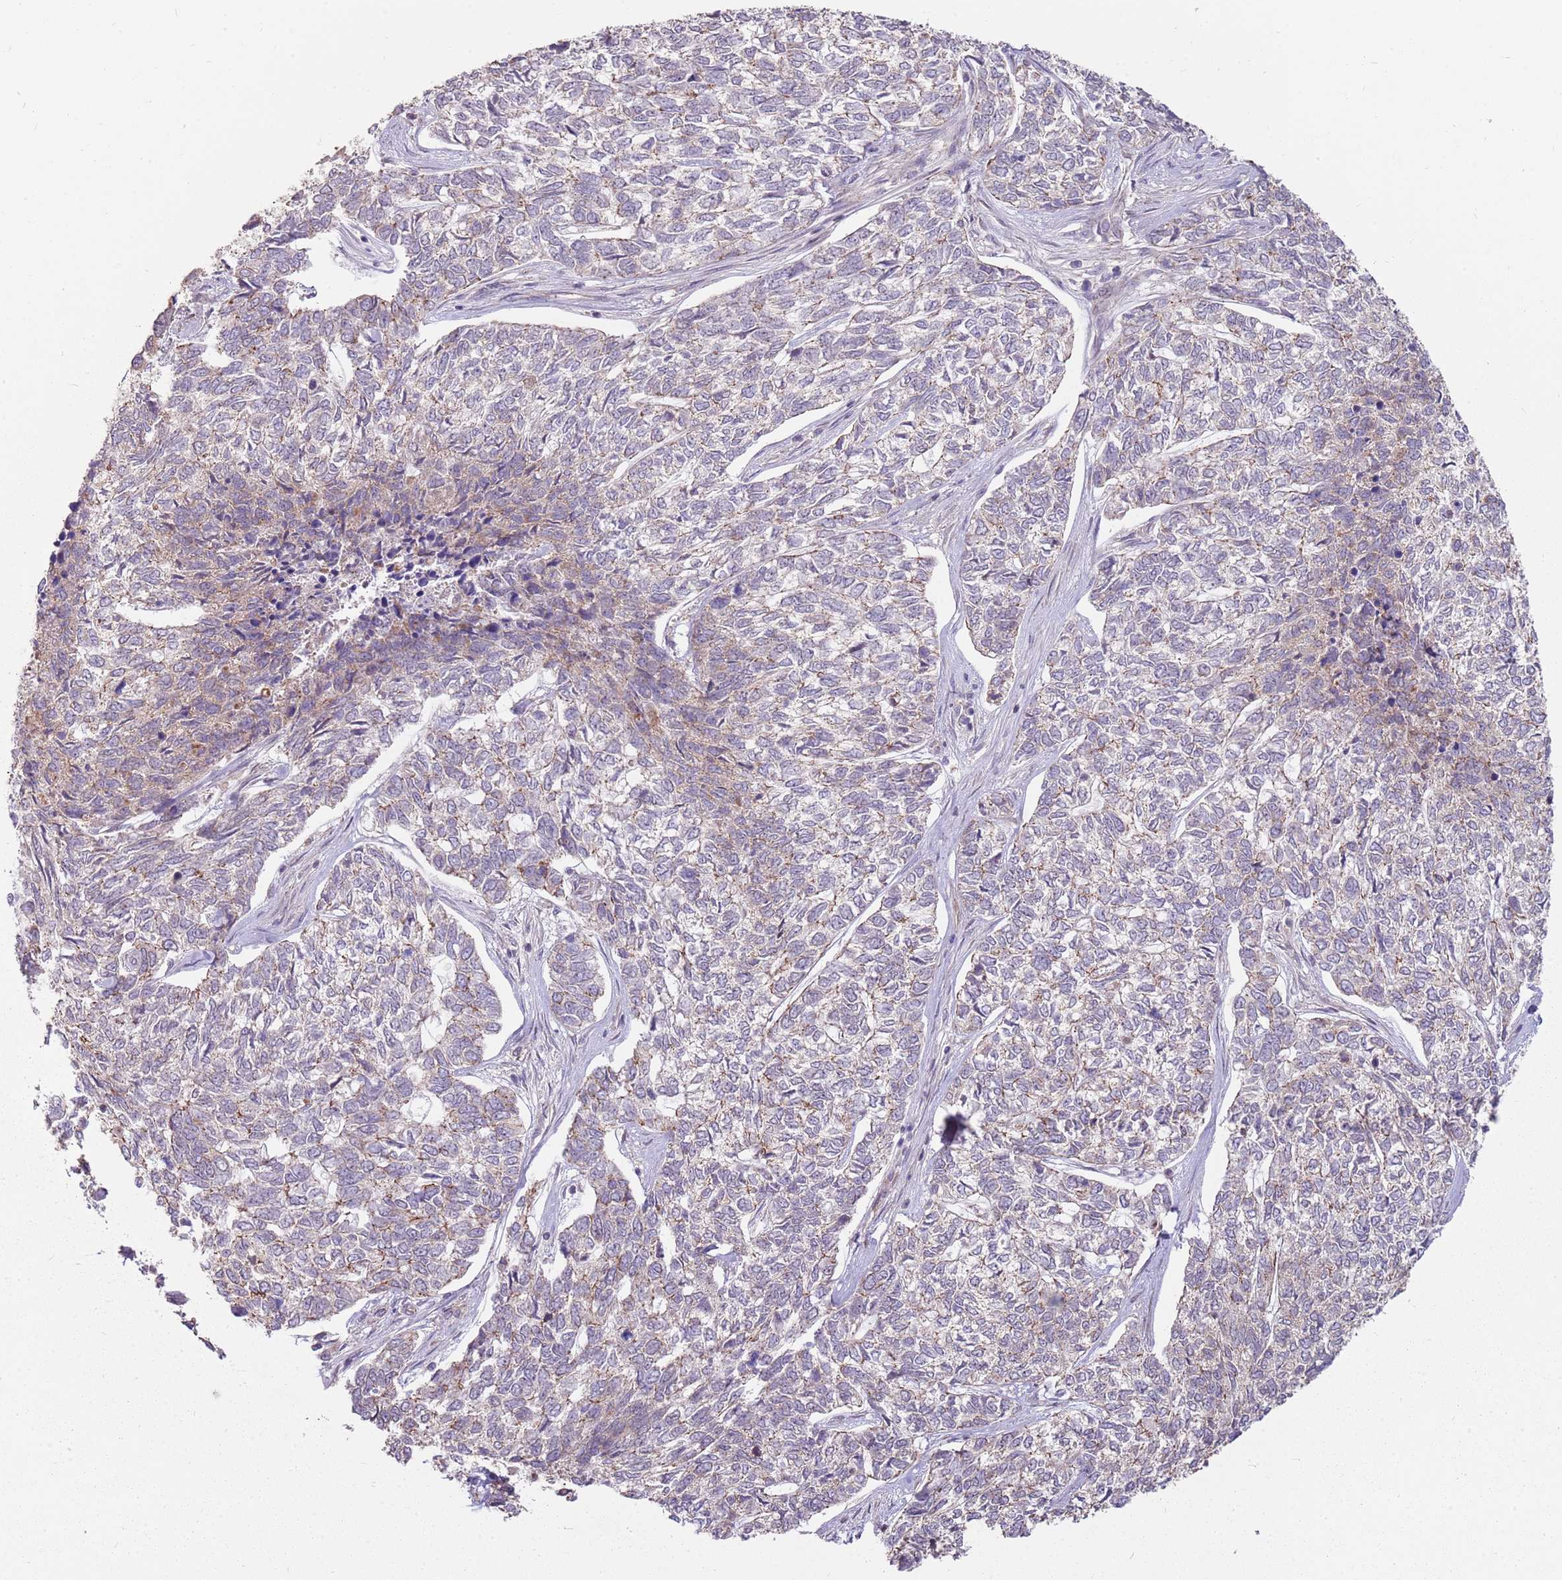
{"staining": {"intensity": "weak", "quantity": "<25%", "location": "cytoplasmic/membranous"}, "tissue": "skin cancer", "cell_type": "Tumor cells", "image_type": "cancer", "snomed": [{"axis": "morphology", "description": "Basal cell carcinoma"}, {"axis": "topography", "description": "Skin"}], "caption": "High magnification brightfield microscopy of skin cancer stained with DAB (brown) and counterstained with hematoxylin (blue): tumor cells show no significant expression. The staining was performed using DAB to visualize the protein expression in brown, while the nuclei were stained in blue with hematoxylin (Magnification: 20x).", "gene": "SPATA31D1", "patient": {"sex": "female", "age": 65}}